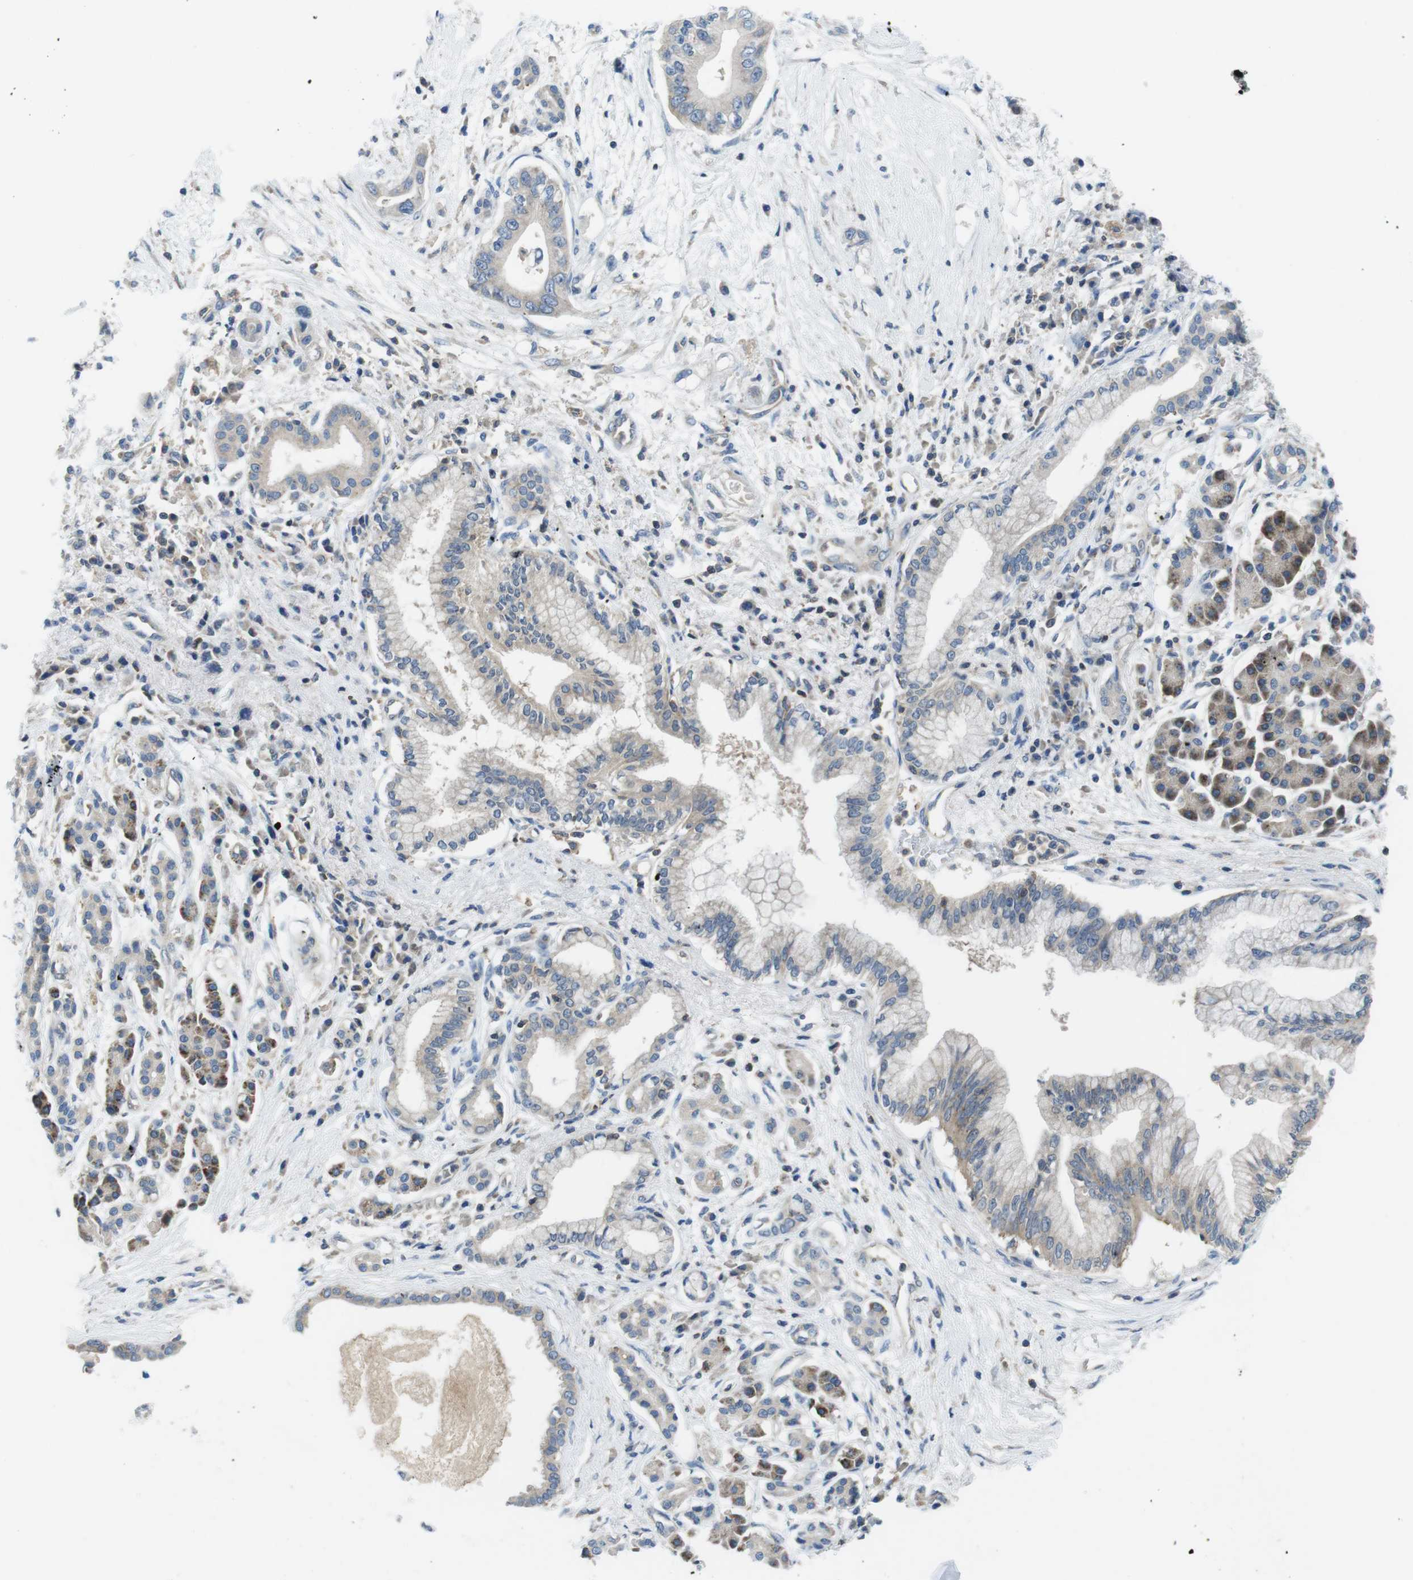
{"staining": {"intensity": "negative", "quantity": "none", "location": "none"}, "tissue": "pancreatic cancer", "cell_type": "Tumor cells", "image_type": "cancer", "snomed": [{"axis": "morphology", "description": "Adenocarcinoma, NOS"}, {"axis": "topography", "description": "Pancreas"}], "caption": "DAB (3,3'-diaminobenzidine) immunohistochemical staining of human pancreatic adenocarcinoma demonstrates no significant expression in tumor cells.", "gene": "PIK3CD", "patient": {"sex": "male", "age": 77}}